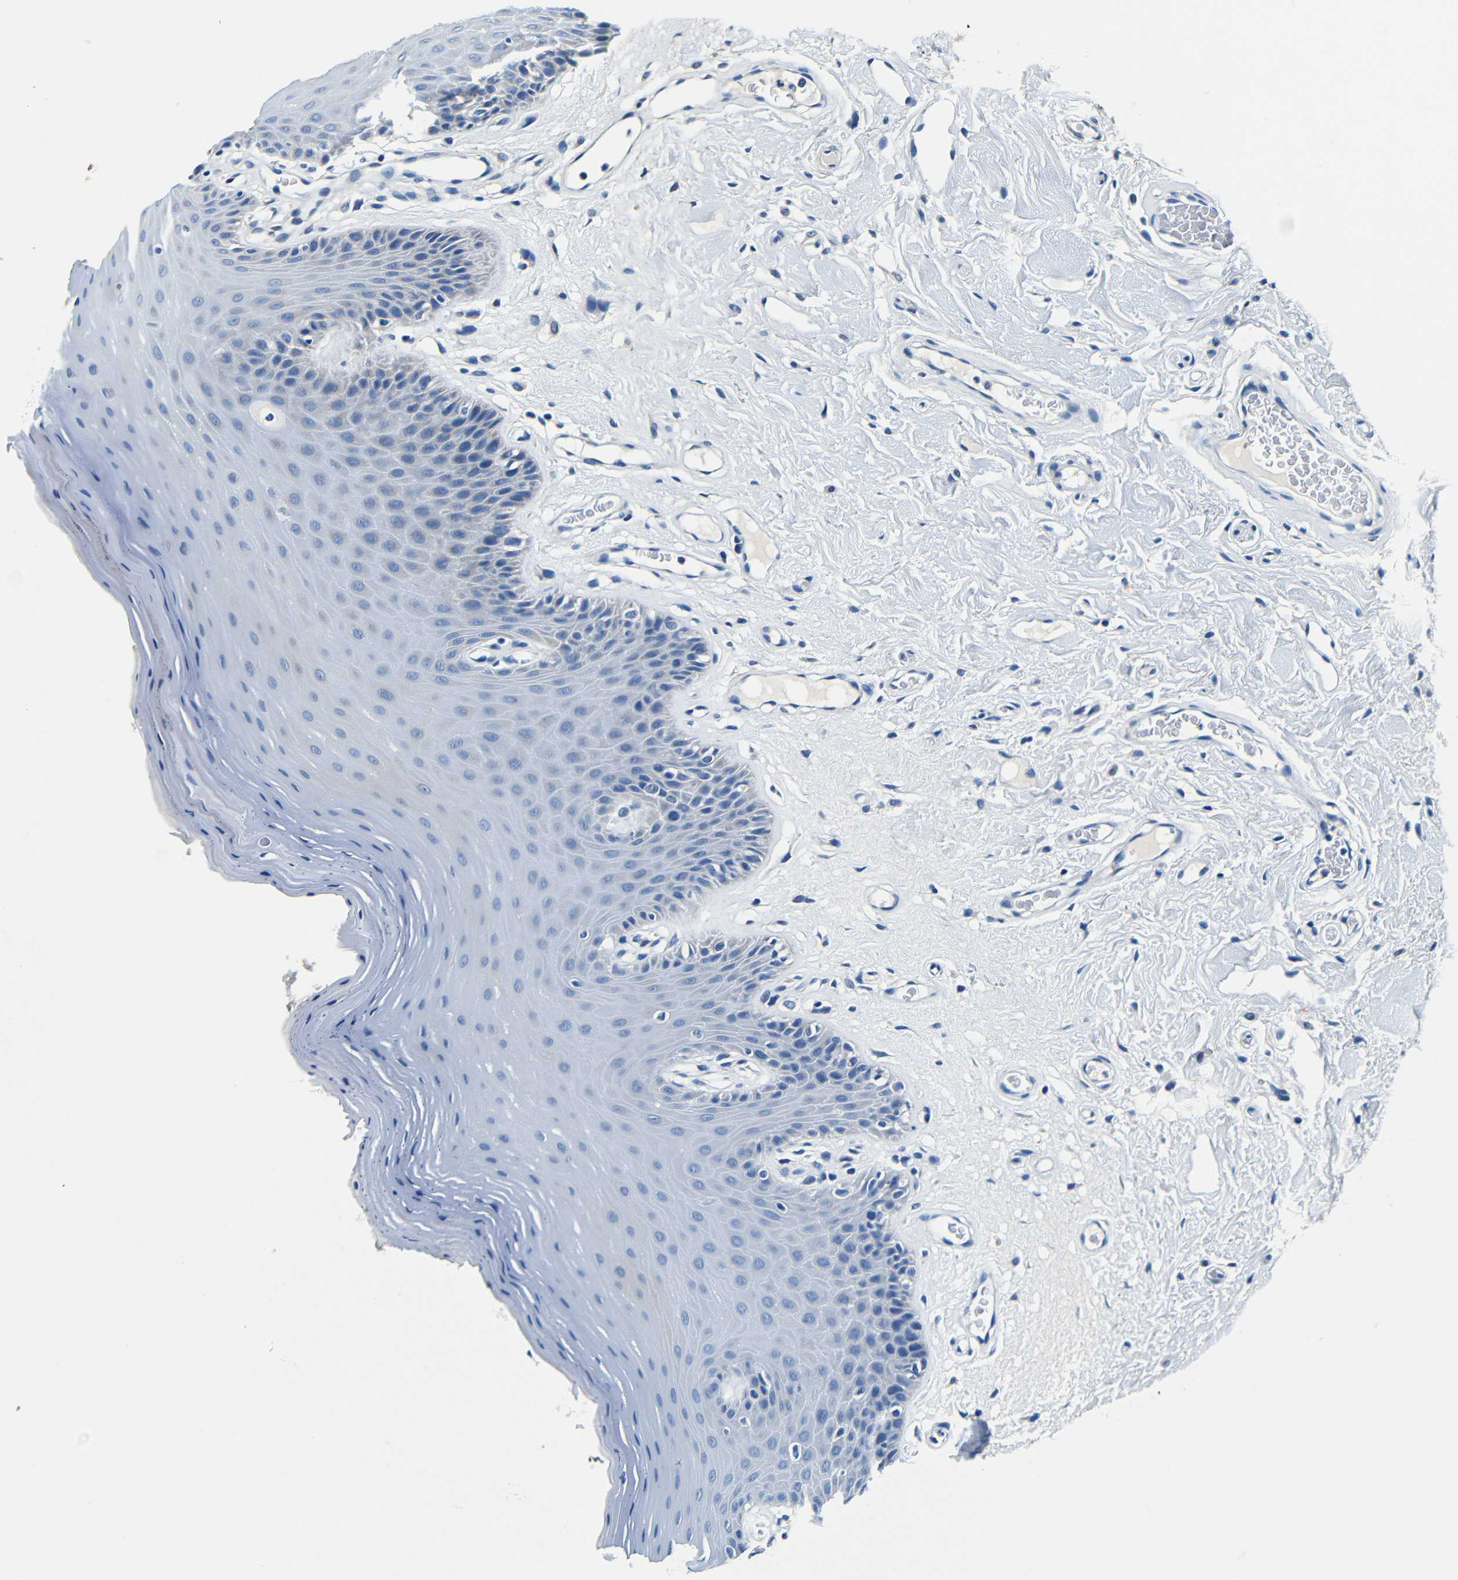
{"staining": {"intensity": "weak", "quantity": "<25%", "location": "cytoplasmic/membranous"}, "tissue": "oral mucosa", "cell_type": "Squamous epithelial cells", "image_type": "normal", "snomed": [{"axis": "morphology", "description": "Normal tissue, NOS"}, {"axis": "morphology", "description": "Squamous cell carcinoma, NOS"}, {"axis": "topography", "description": "Skeletal muscle"}, {"axis": "topography", "description": "Adipose tissue"}, {"axis": "topography", "description": "Vascular tissue"}, {"axis": "topography", "description": "Oral tissue"}, {"axis": "topography", "description": "Peripheral nerve tissue"}, {"axis": "topography", "description": "Head-Neck"}], "caption": "A high-resolution photomicrograph shows IHC staining of normal oral mucosa, which shows no significant expression in squamous epithelial cells.", "gene": "MTX1", "patient": {"sex": "male", "age": 71}}